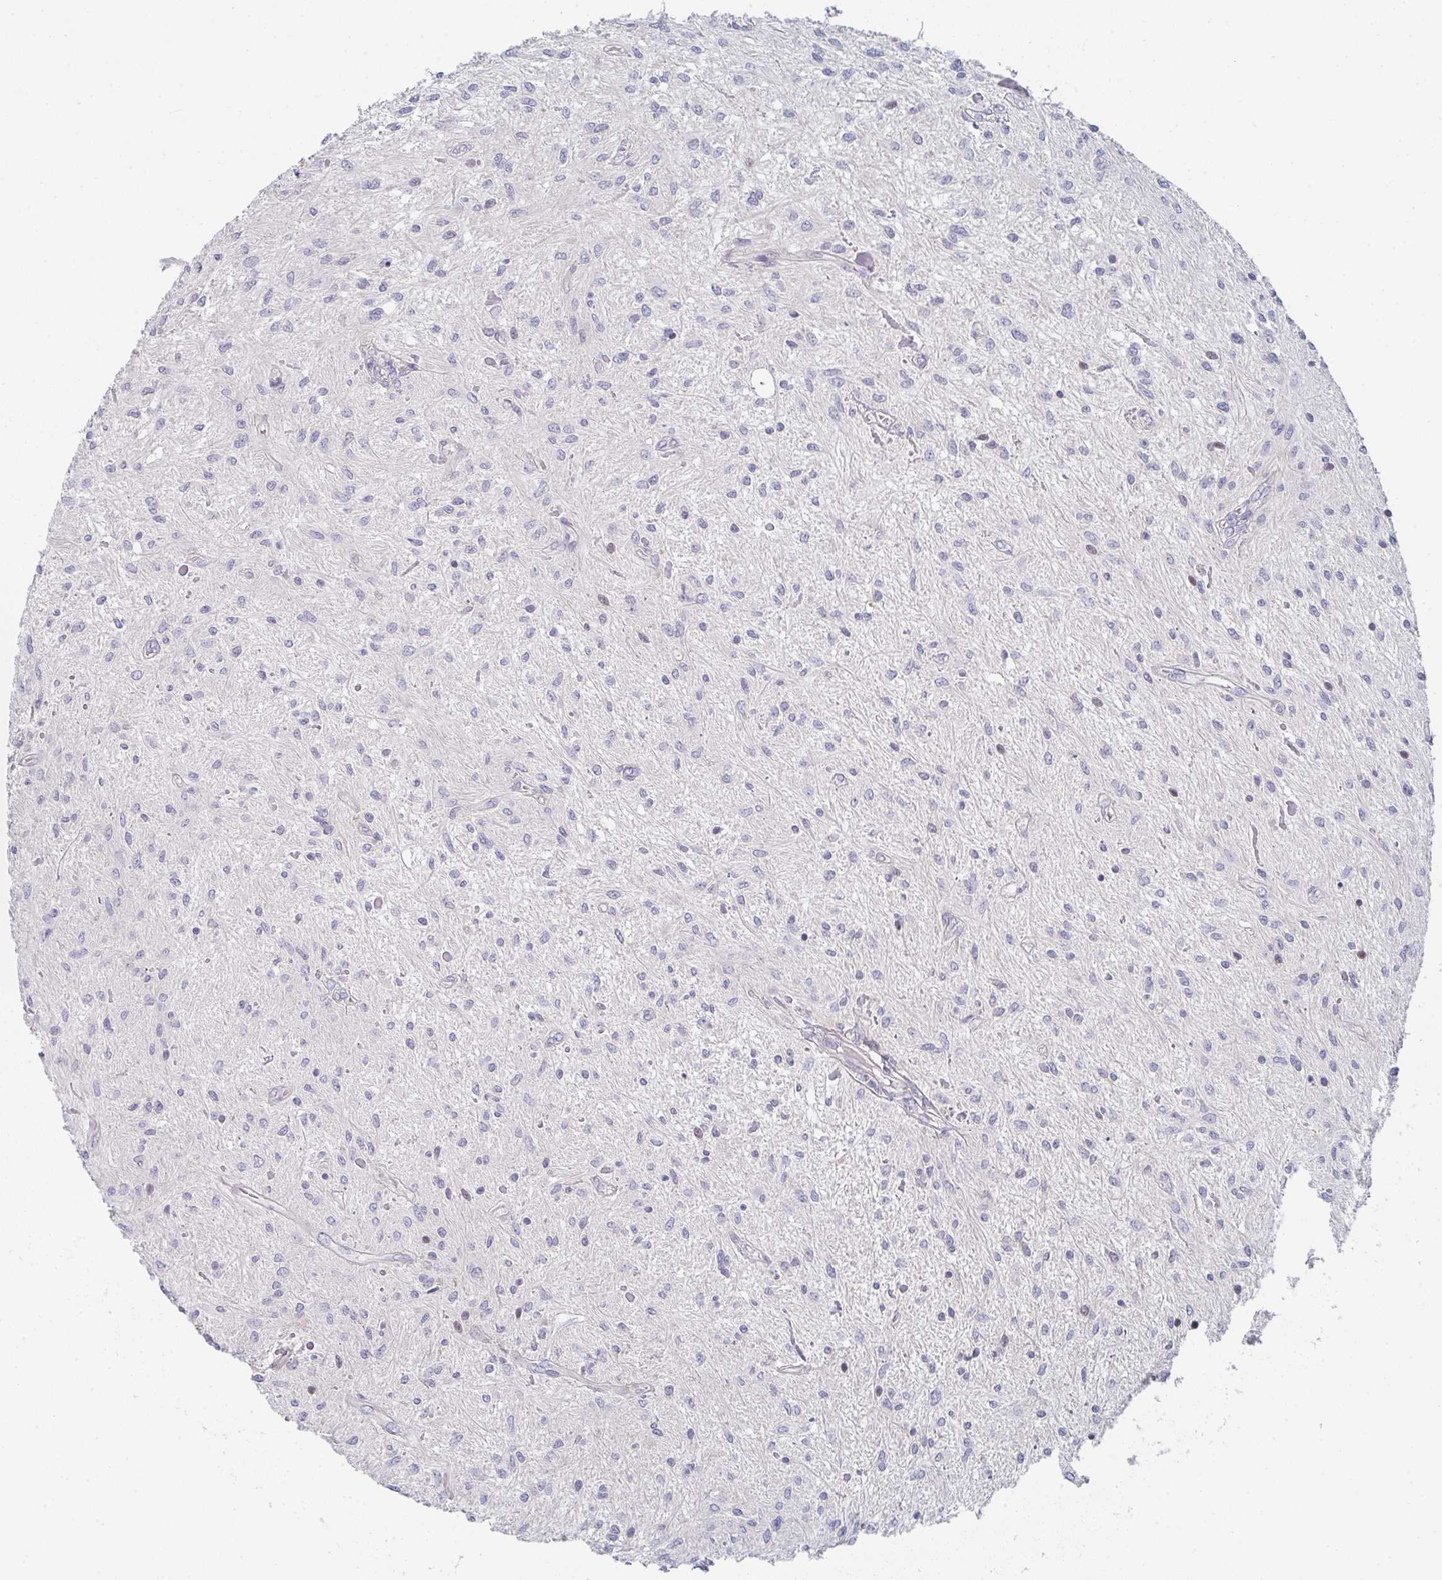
{"staining": {"intensity": "negative", "quantity": "none", "location": "none"}, "tissue": "glioma", "cell_type": "Tumor cells", "image_type": "cancer", "snomed": [{"axis": "morphology", "description": "Glioma, malignant, Low grade"}, {"axis": "topography", "description": "Cerebellum"}], "caption": "This is an IHC histopathology image of malignant glioma (low-grade). There is no staining in tumor cells.", "gene": "KLHL33", "patient": {"sex": "female", "age": 14}}